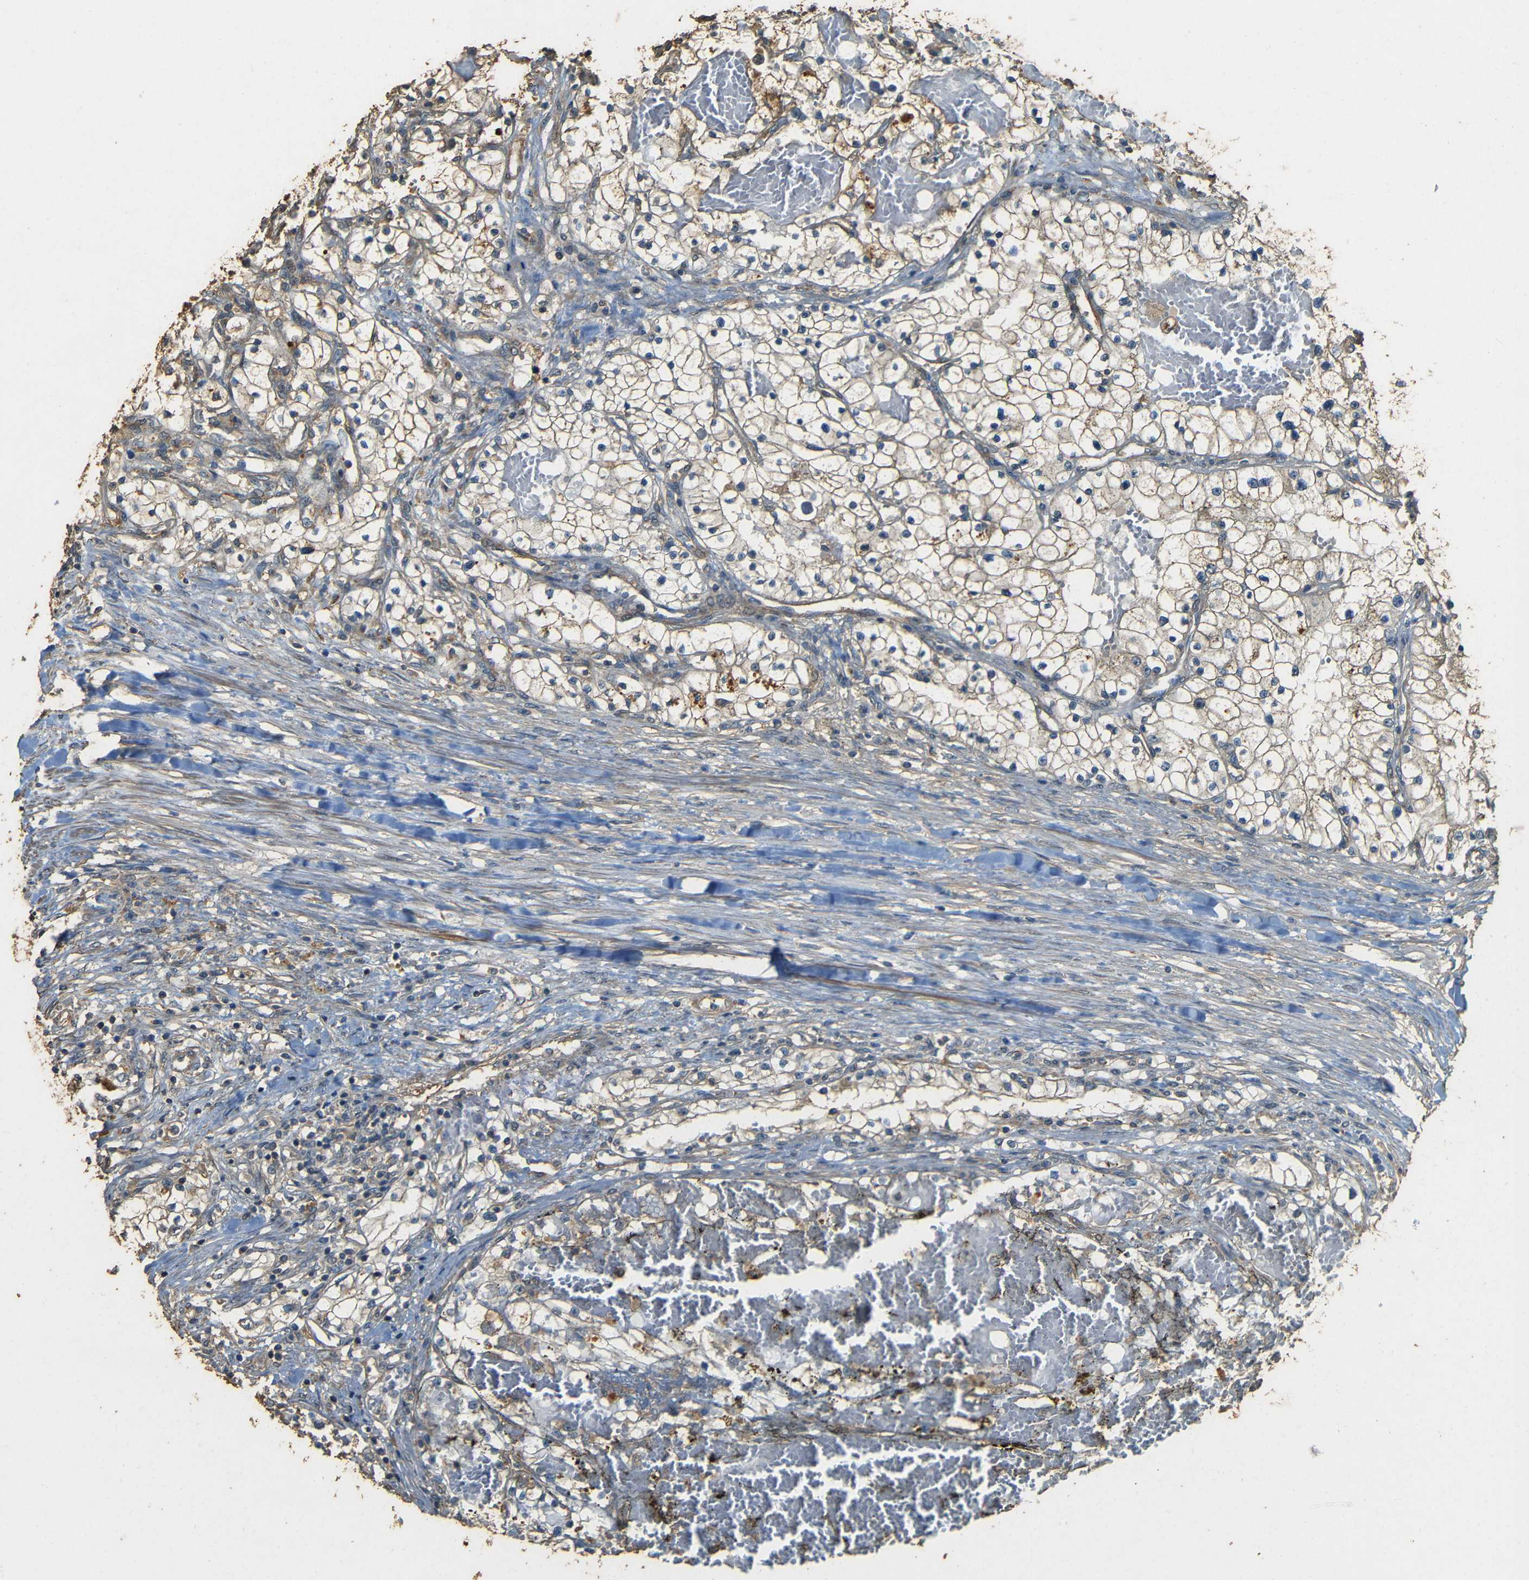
{"staining": {"intensity": "moderate", "quantity": ">75%", "location": "cytoplasmic/membranous"}, "tissue": "renal cancer", "cell_type": "Tumor cells", "image_type": "cancer", "snomed": [{"axis": "morphology", "description": "Adenocarcinoma, NOS"}, {"axis": "topography", "description": "Kidney"}], "caption": "A photomicrograph of renal cancer stained for a protein demonstrates moderate cytoplasmic/membranous brown staining in tumor cells. (DAB IHC, brown staining for protein, blue staining for nuclei).", "gene": "PDE5A", "patient": {"sex": "male", "age": 68}}